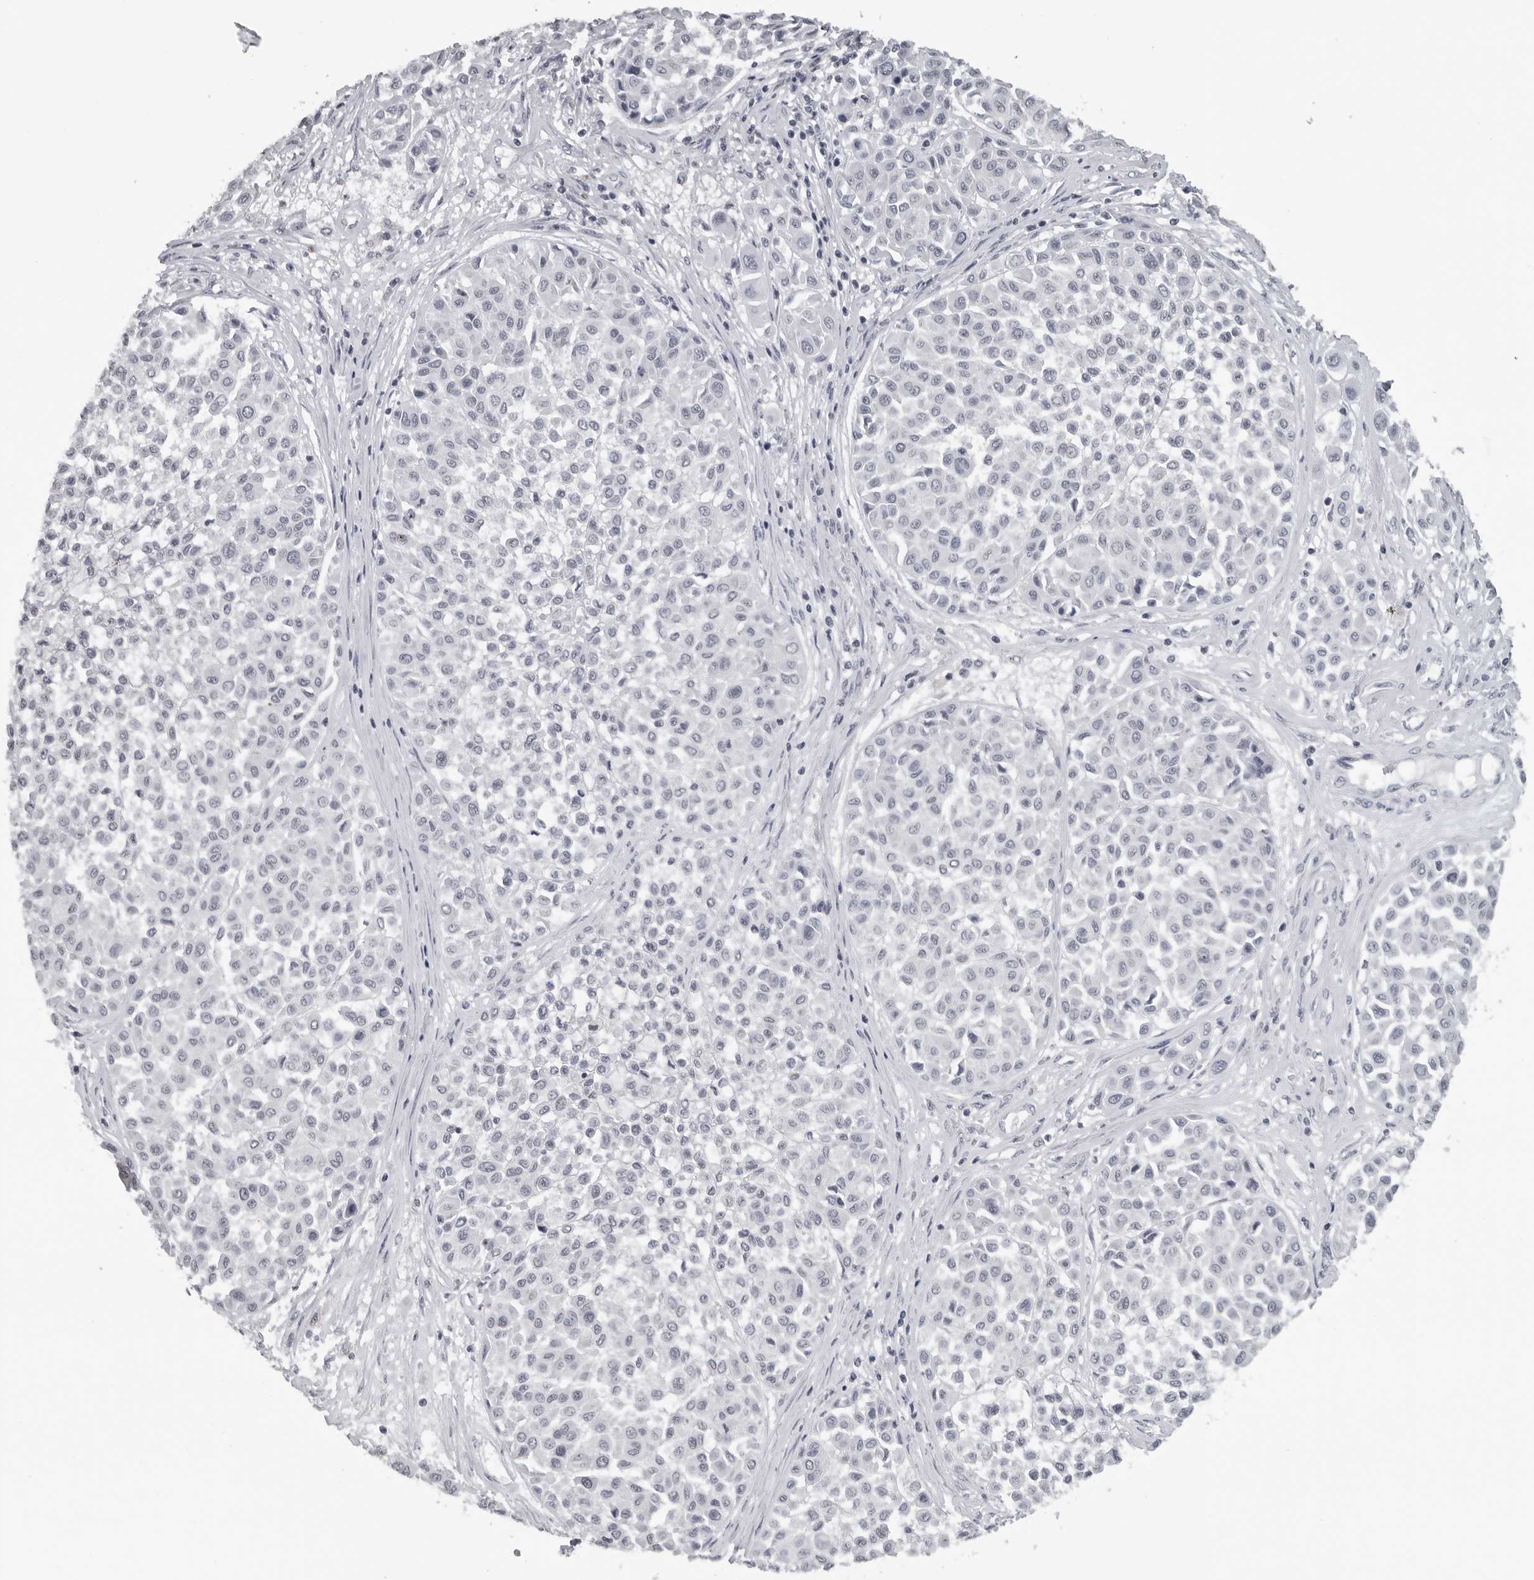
{"staining": {"intensity": "negative", "quantity": "none", "location": "none"}, "tissue": "melanoma", "cell_type": "Tumor cells", "image_type": "cancer", "snomed": [{"axis": "morphology", "description": "Malignant melanoma, Metastatic site"}, {"axis": "topography", "description": "Soft tissue"}], "caption": "Immunohistochemistry (IHC) micrograph of melanoma stained for a protein (brown), which exhibits no expression in tumor cells.", "gene": "DDX54", "patient": {"sex": "male", "age": 41}}